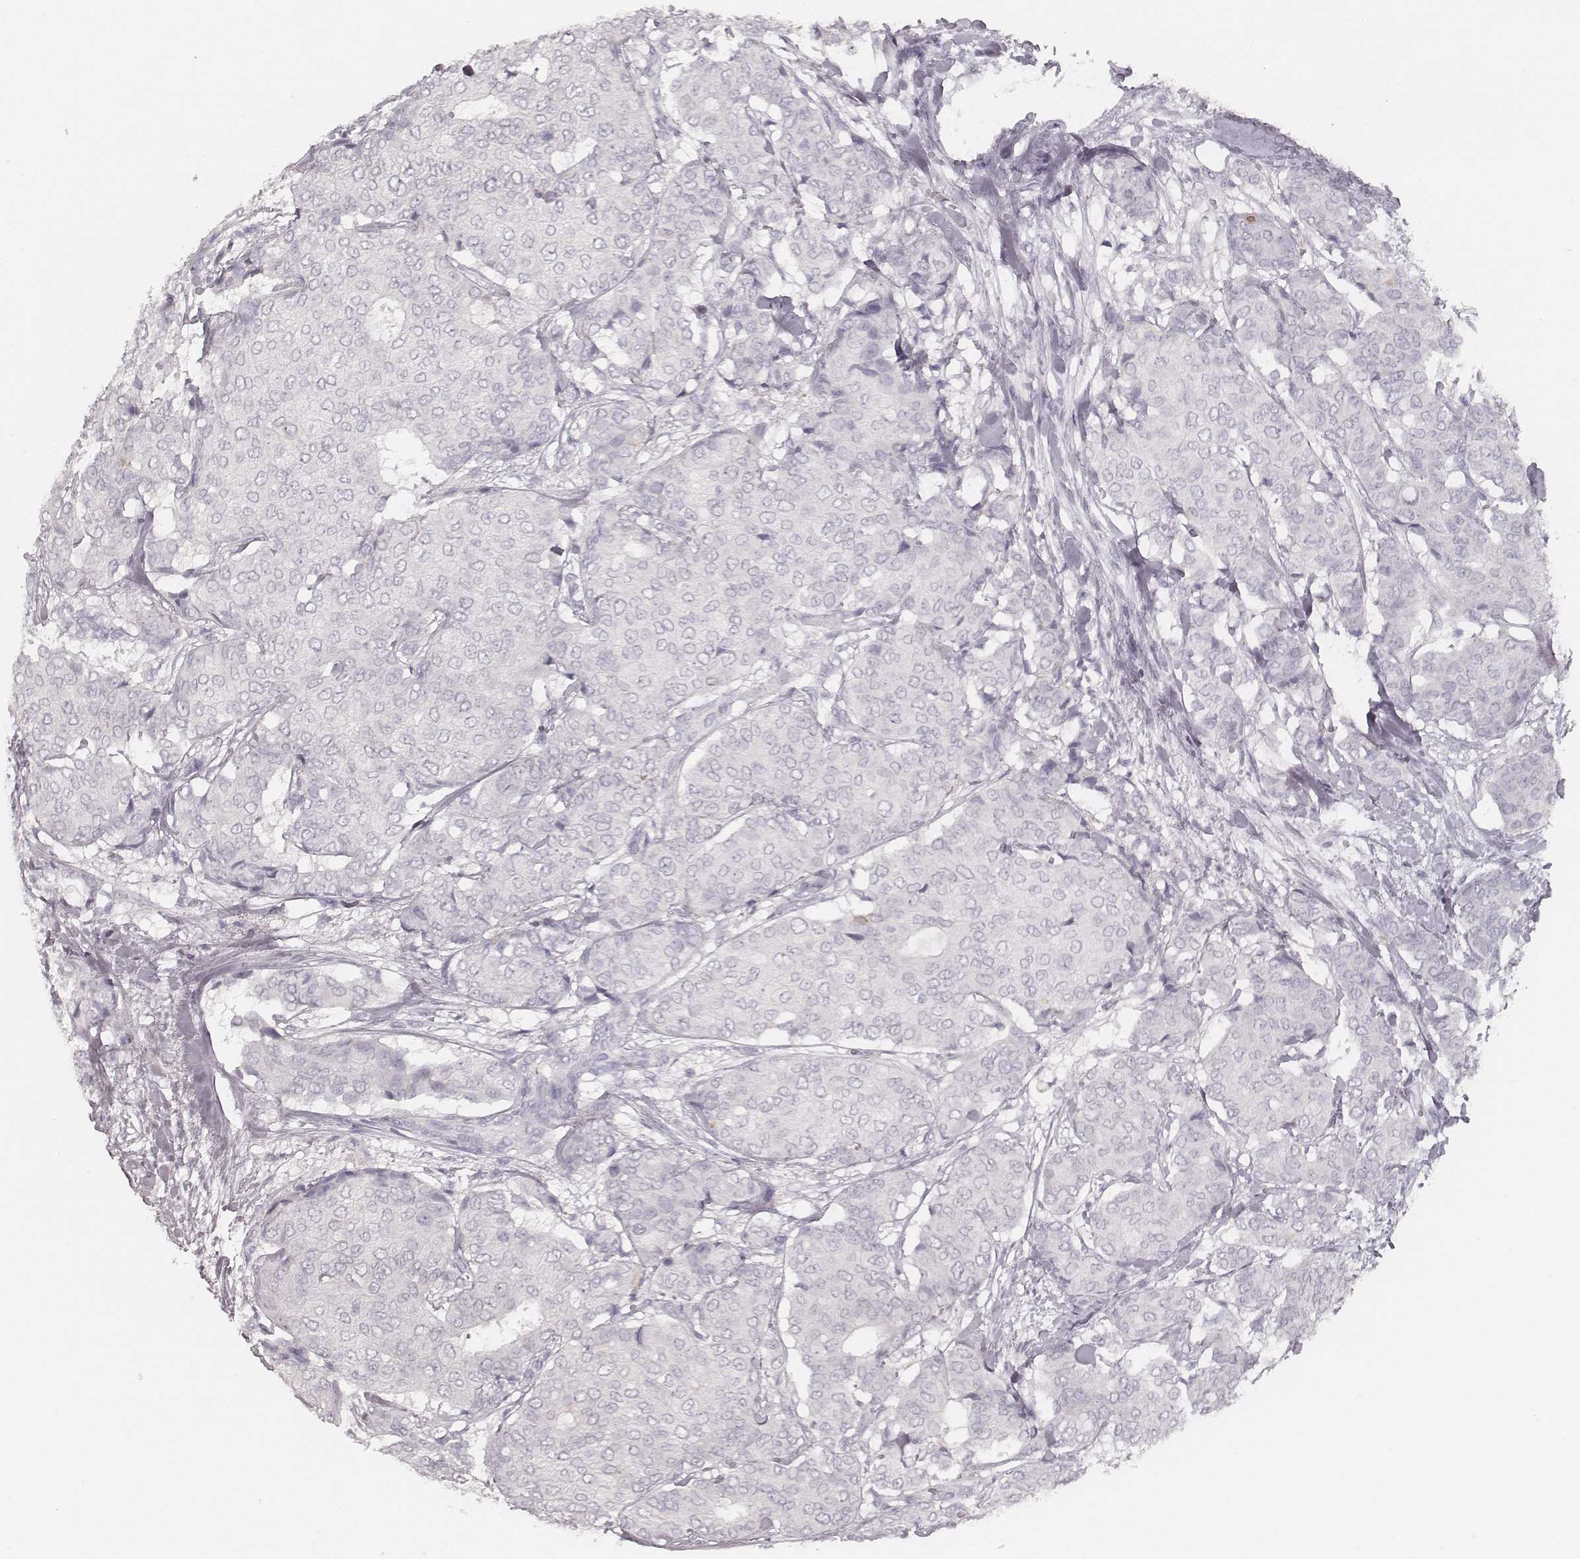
{"staining": {"intensity": "negative", "quantity": "none", "location": "none"}, "tissue": "breast cancer", "cell_type": "Tumor cells", "image_type": "cancer", "snomed": [{"axis": "morphology", "description": "Duct carcinoma"}, {"axis": "topography", "description": "Breast"}], "caption": "Immunohistochemical staining of invasive ductal carcinoma (breast) demonstrates no significant expression in tumor cells. The staining is performed using DAB (3,3'-diaminobenzidine) brown chromogen with nuclei counter-stained in using hematoxylin.", "gene": "KRT31", "patient": {"sex": "female", "age": 75}}